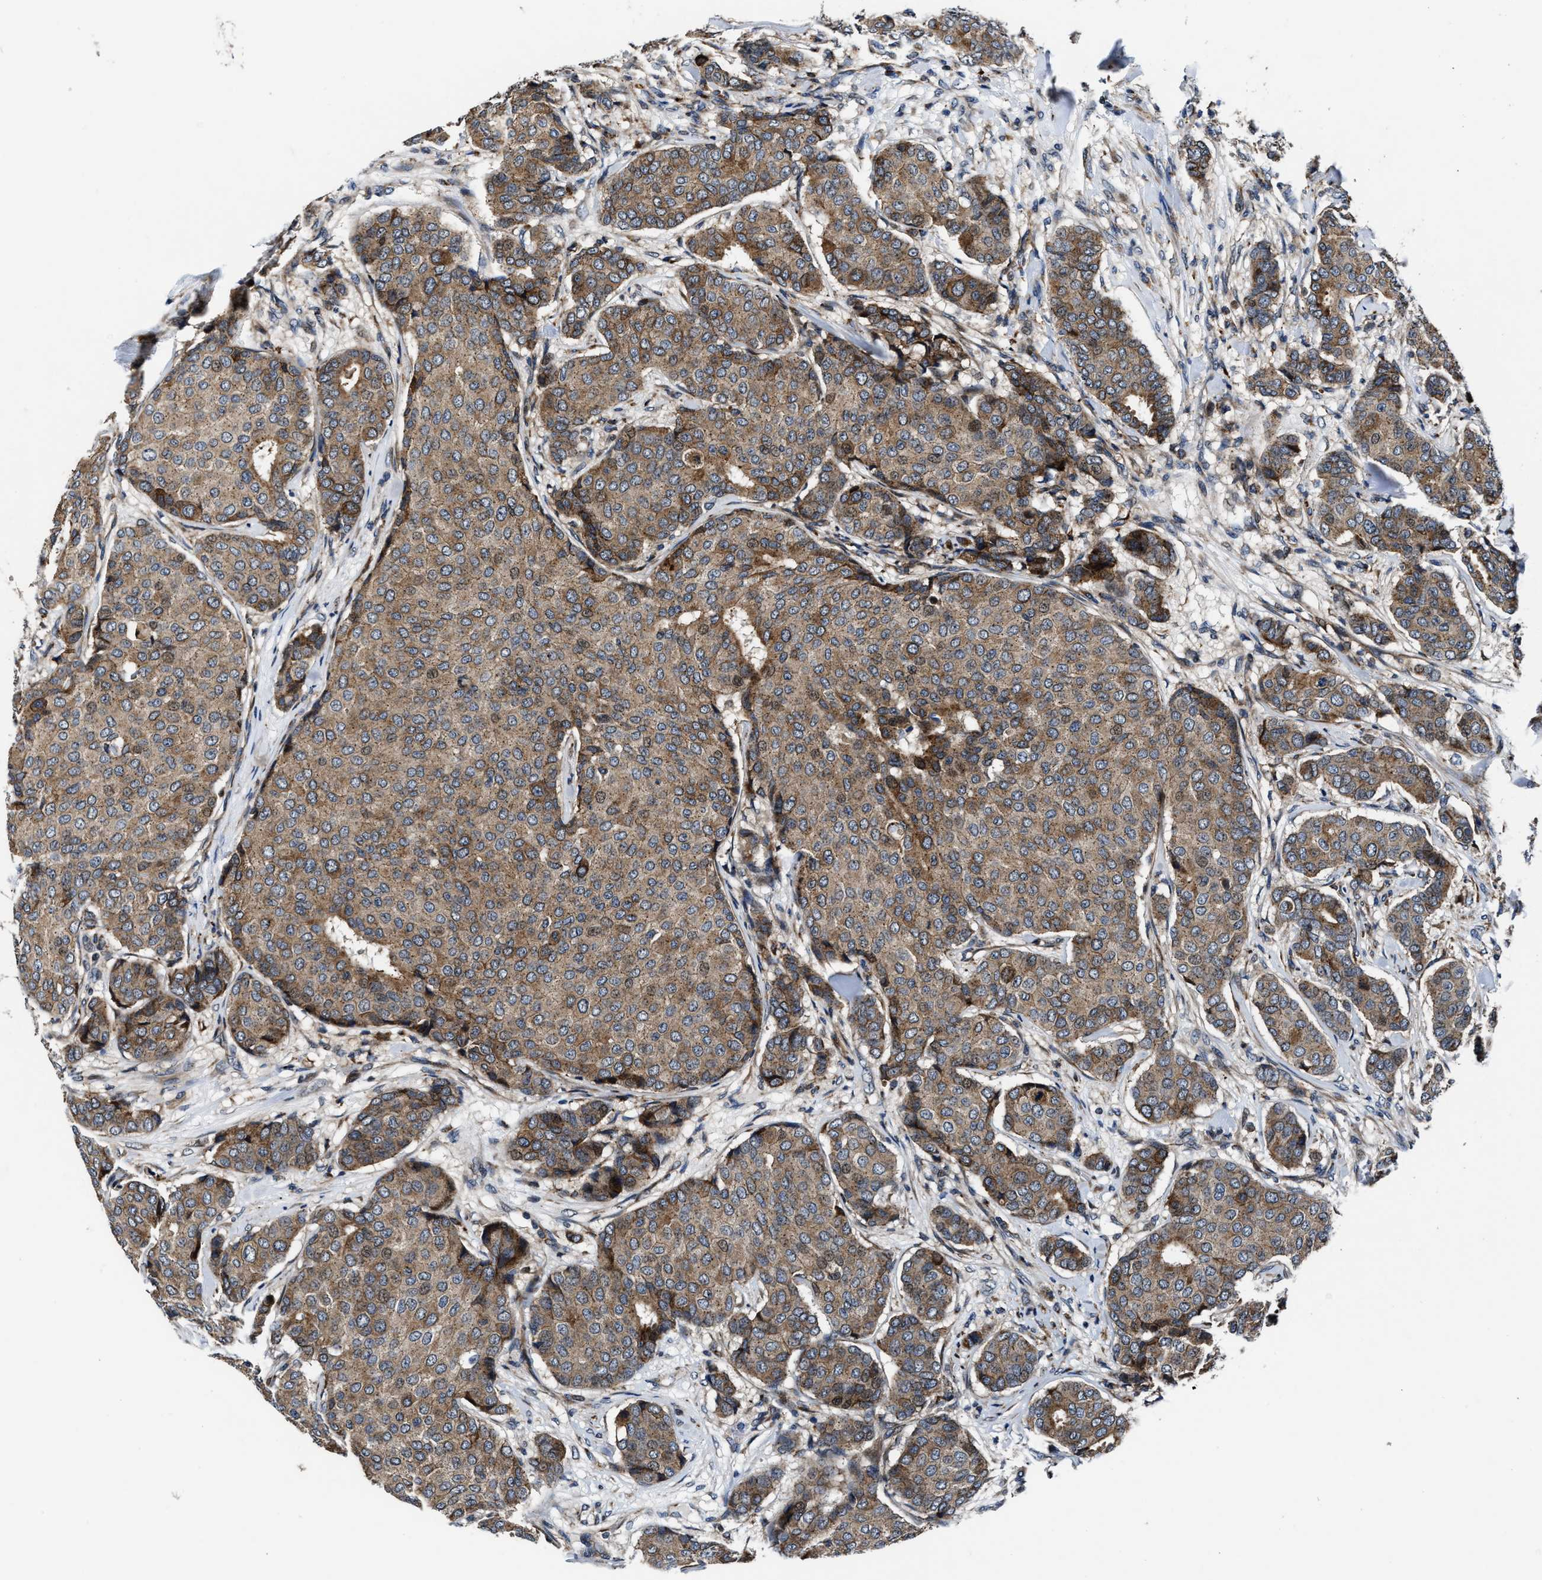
{"staining": {"intensity": "moderate", "quantity": ">75%", "location": "cytoplasmic/membranous"}, "tissue": "breast cancer", "cell_type": "Tumor cells", "image_type": "cancer", "snomed": [{"axis": "morphology", "description": "Duct carcinoma"}, {"axis": "topography", "description": "Breast"}], "caption": "Moderate cytoplasmic/membranous protein staining is identified in about >75% of tumor cells in breast cancer (infiltrating ductal carcinoma). (DAB IHC, brown staining for protein, blue staining for nuclei).", "gene": "C2orf66", "patient": {"sex": "female", "age": 75}}